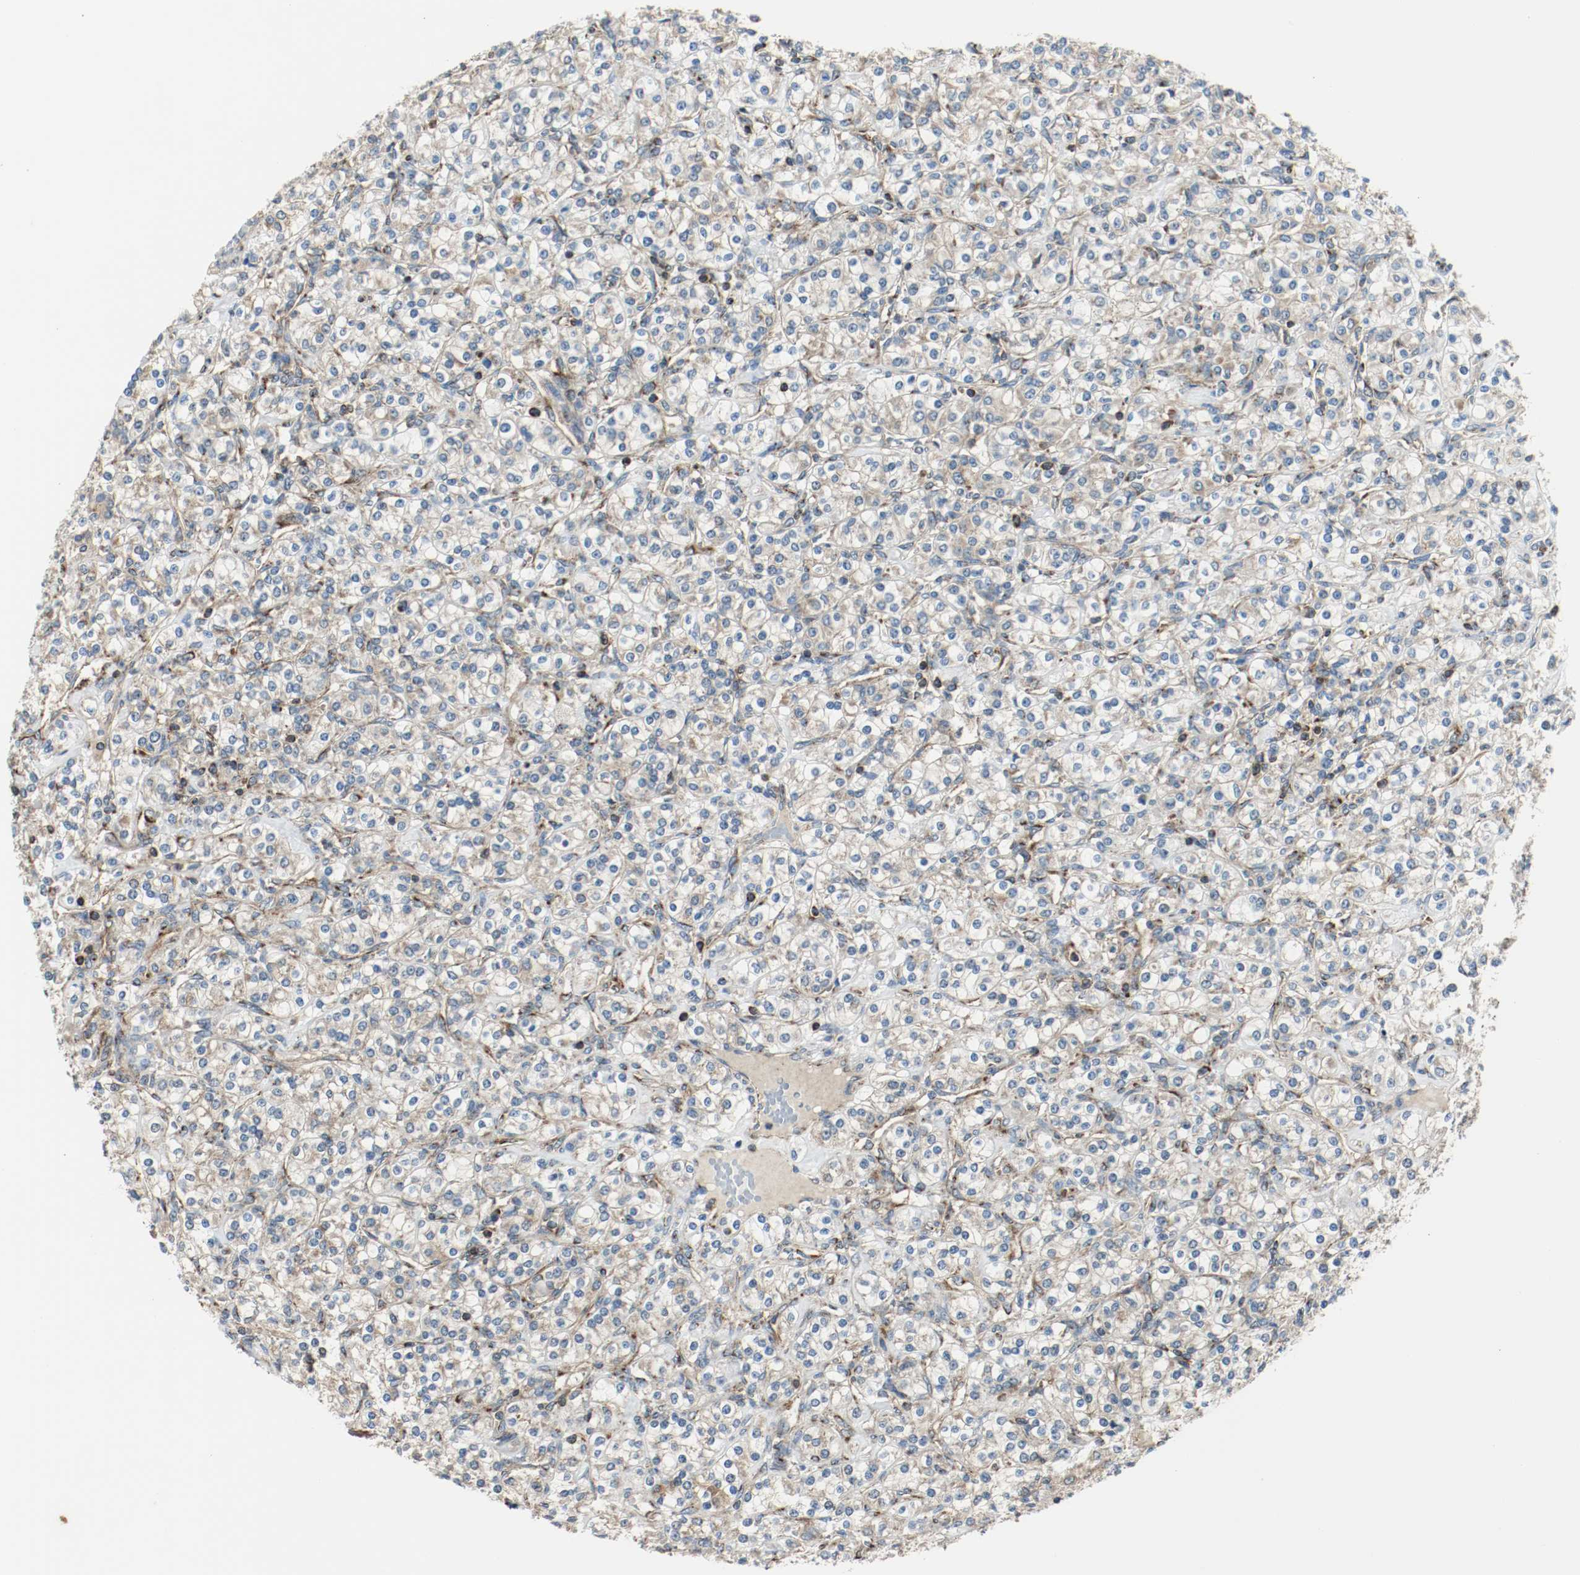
{"staining": {"intensity": "moderate", "quantity": "25%-75%", "location": "cytoplasmic/membranous"}, "tissue": "renal cancer", "cell_type": "Tumor cells", "image_type": "cancer", "snomed": [{"axis": "morphology", "description": "Adenocarcinoma, NOS"}, {"axis": "topography", "description": "Kidney"}], "caption": "Renal cancer (adenocarcinoma) stained for a protein (brown) shows moderate cytoplasmic/membranous positive positivity in about 25%-75% of tumor cells.", "gene": "PLCG1", "patient": {"sex": "male", "age": 77}}